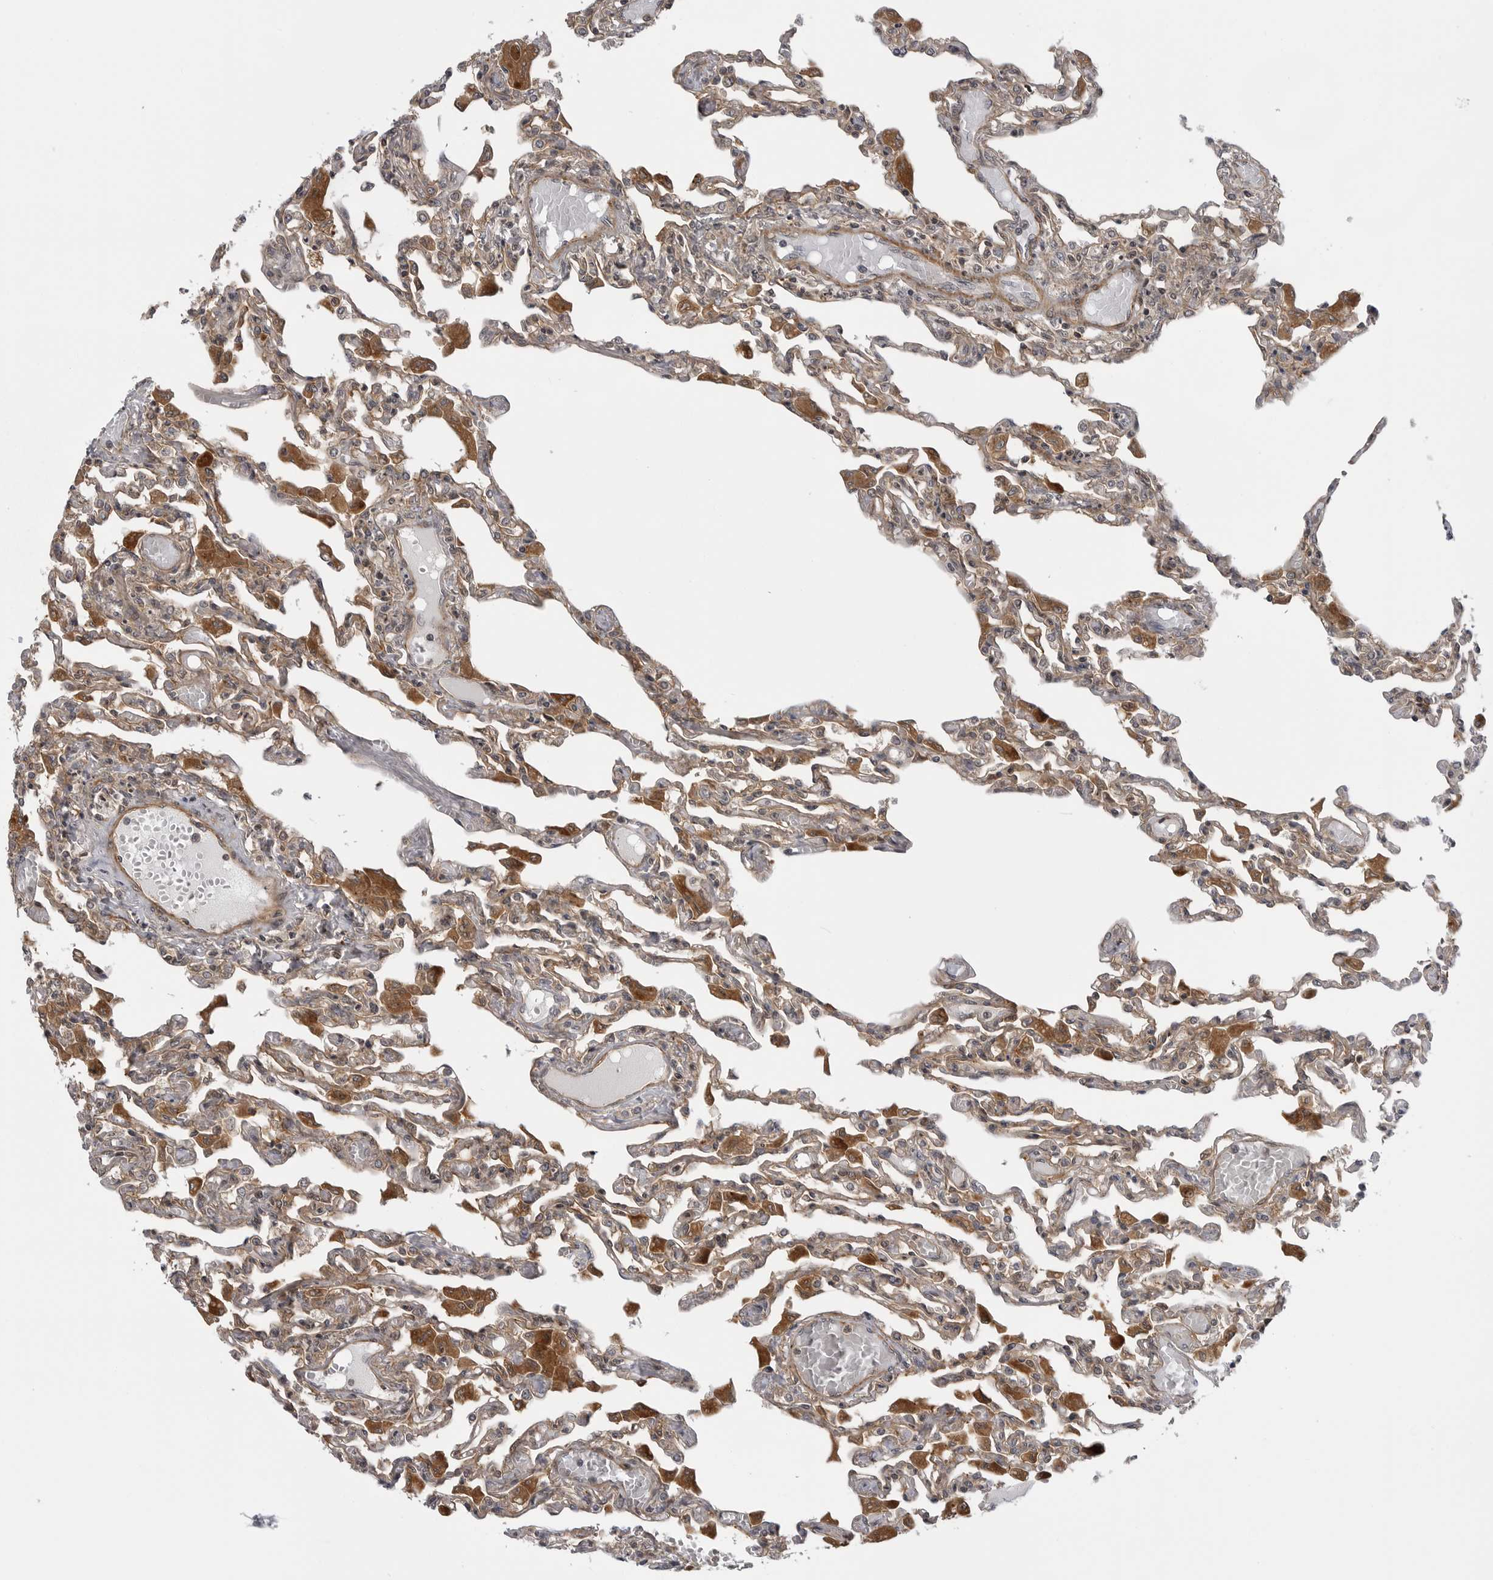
{"staining": {"intensity": "moderate", "quantity": "25%-75%", "location": "cytoplasmic/membranous"}, "tissue": "lung", "cell_type": "Alveolar cells", "image_type": "normal", "snomed": [{"axis": "morphology", "description": "Normal tissue, NOS"}, {"axis": "topography", "description": "Bronchus"}, {"axis": "topography", "description": "Lung"}], "caption": "Human lung stained with a protein marker reveals moderate staining in alveolar cells.", "gene": "LRRC45", "patient": {"sex": "female", "age": 49}}